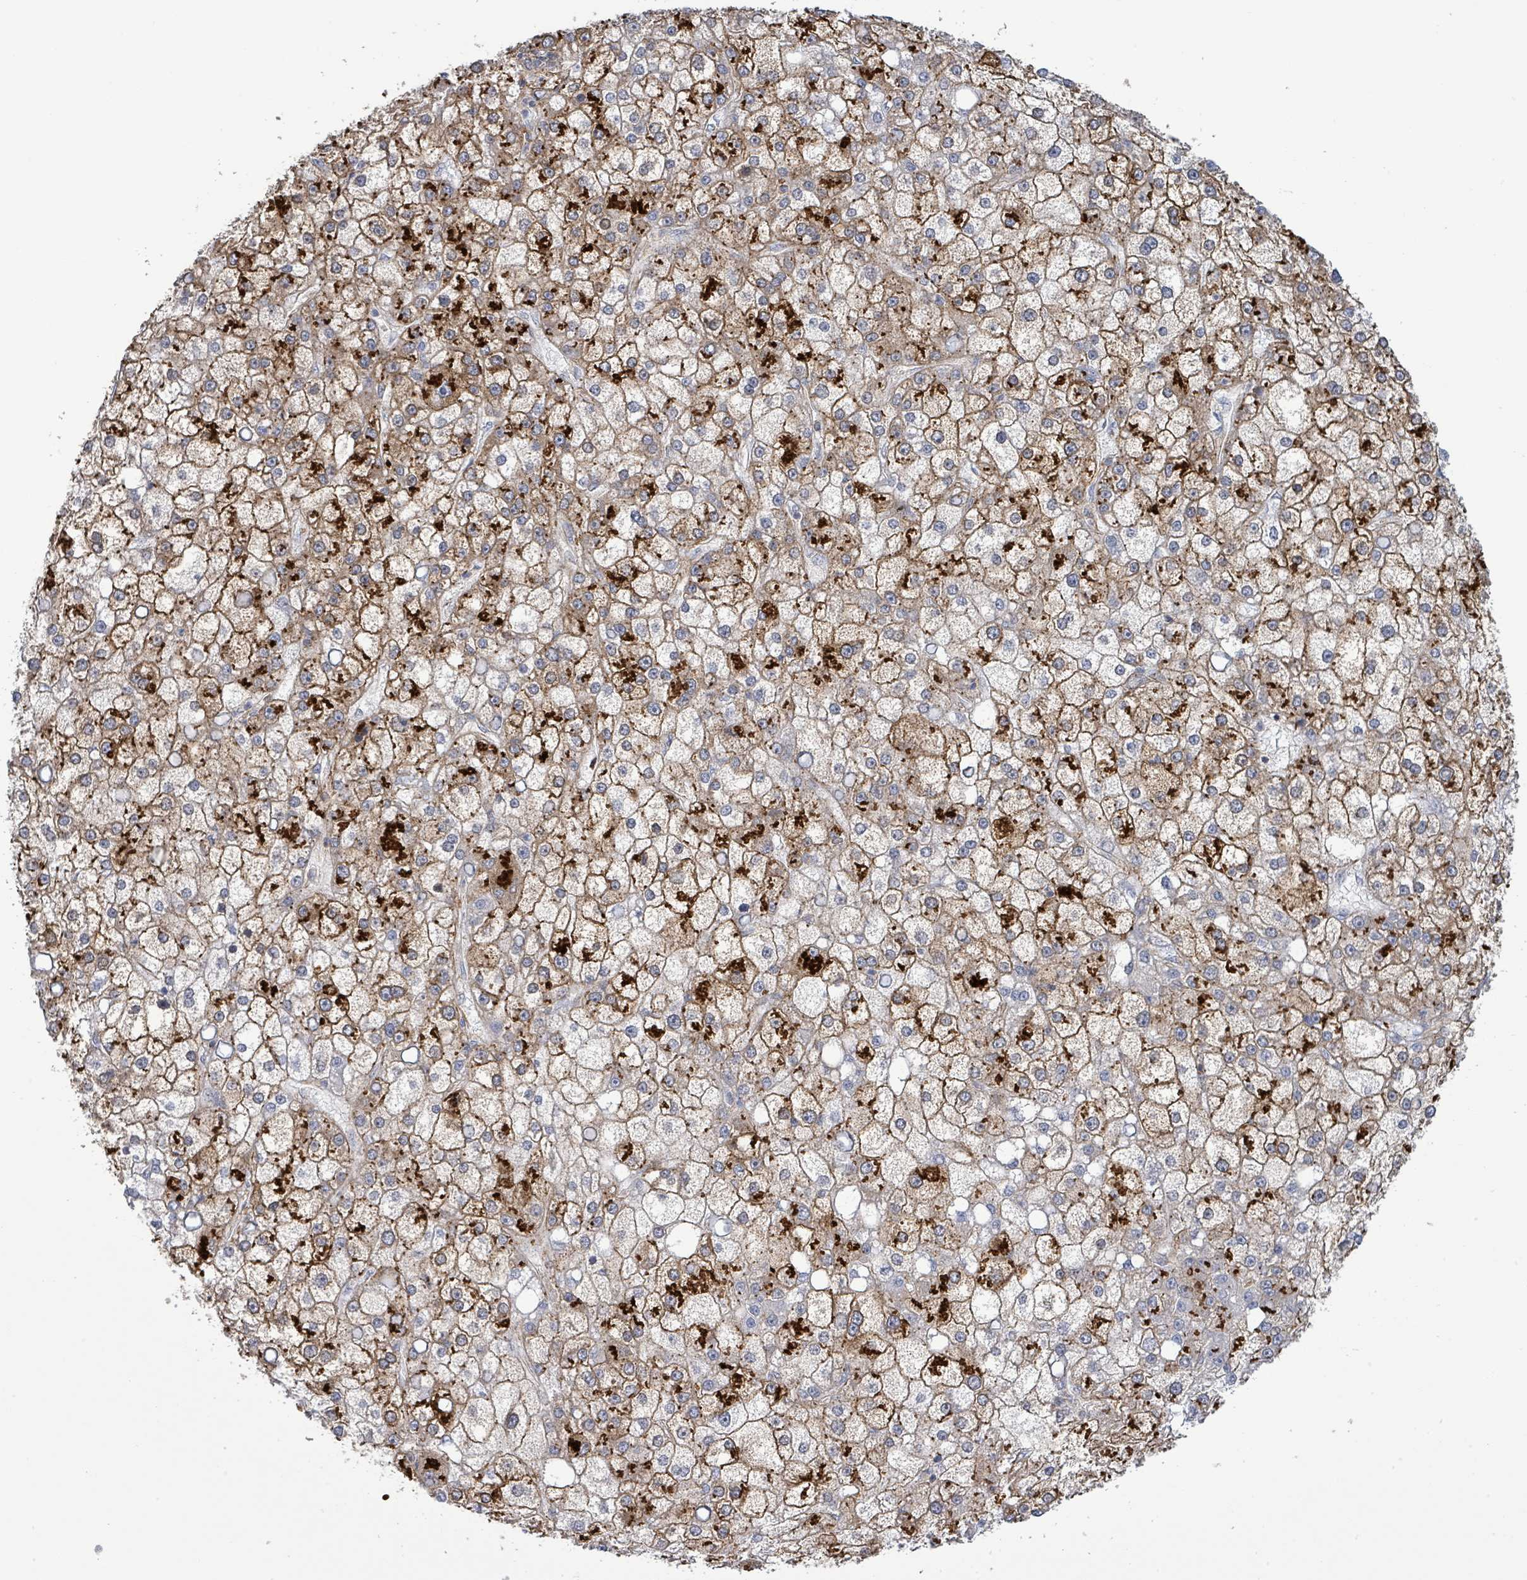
{"staining": {"intensity": "moderate", "quantity": "<25%", "location": "cytoplasmic/membranous,nuclear"}, "tissue": "liver cancer", "cell_type": "Tumor cells", "image_type": "cancer", "snomed": [{"axis": "morphology", "description": "Carcinoma, Hepatocellular, NOS"}, {"axis": "topography", "description": "Liver"}], "caption": "The immunohistochemical stain labels moderate cytoplasmic/membranous and nuclear positivity in tumor cells of liver hepatocellular carcinoma tissue.", "gene": "EGFL7", "patient": {"sex": "male", "age": 67}}